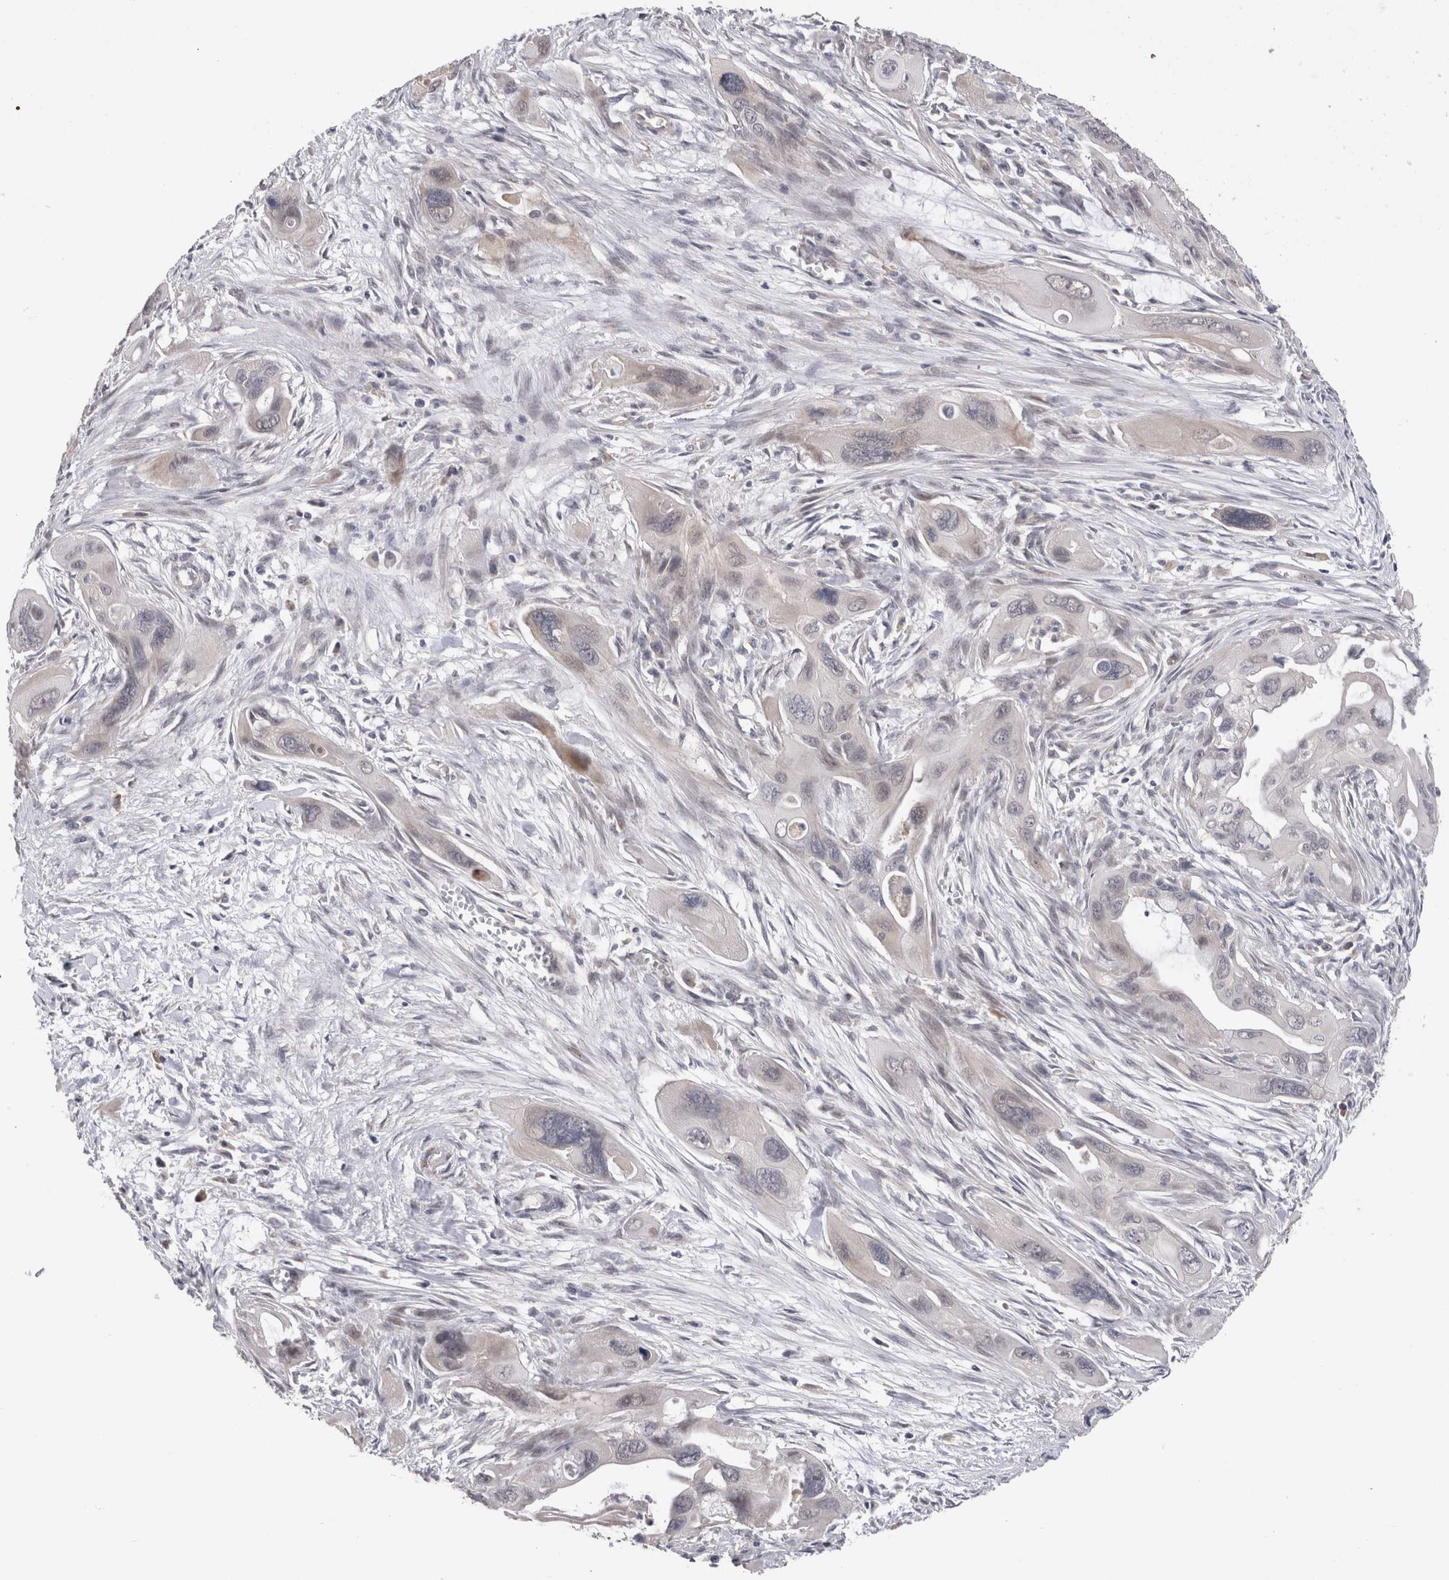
{"staining": {"intensity": "negative", "quantity": "none", "location": "none"}, "tissue": "pancreatic cancer", "cell_type": "Tumor cells", "image_type": "cancer", "snomed": [{"axis": "morphology", "description": "Adenocarcinoma, NOS"}, {"axis": "topography", "description": "Pancreas"}], "caption": "Immunohistochemistry (IHC) micrograph of neoplastic tissue: pancreatic adenocarcinoma stained with DAB demonstrates no significant protein staining in tumor cells.", "gene": "CRYBG1", "patient": {"sex": "male", "age": 73}}